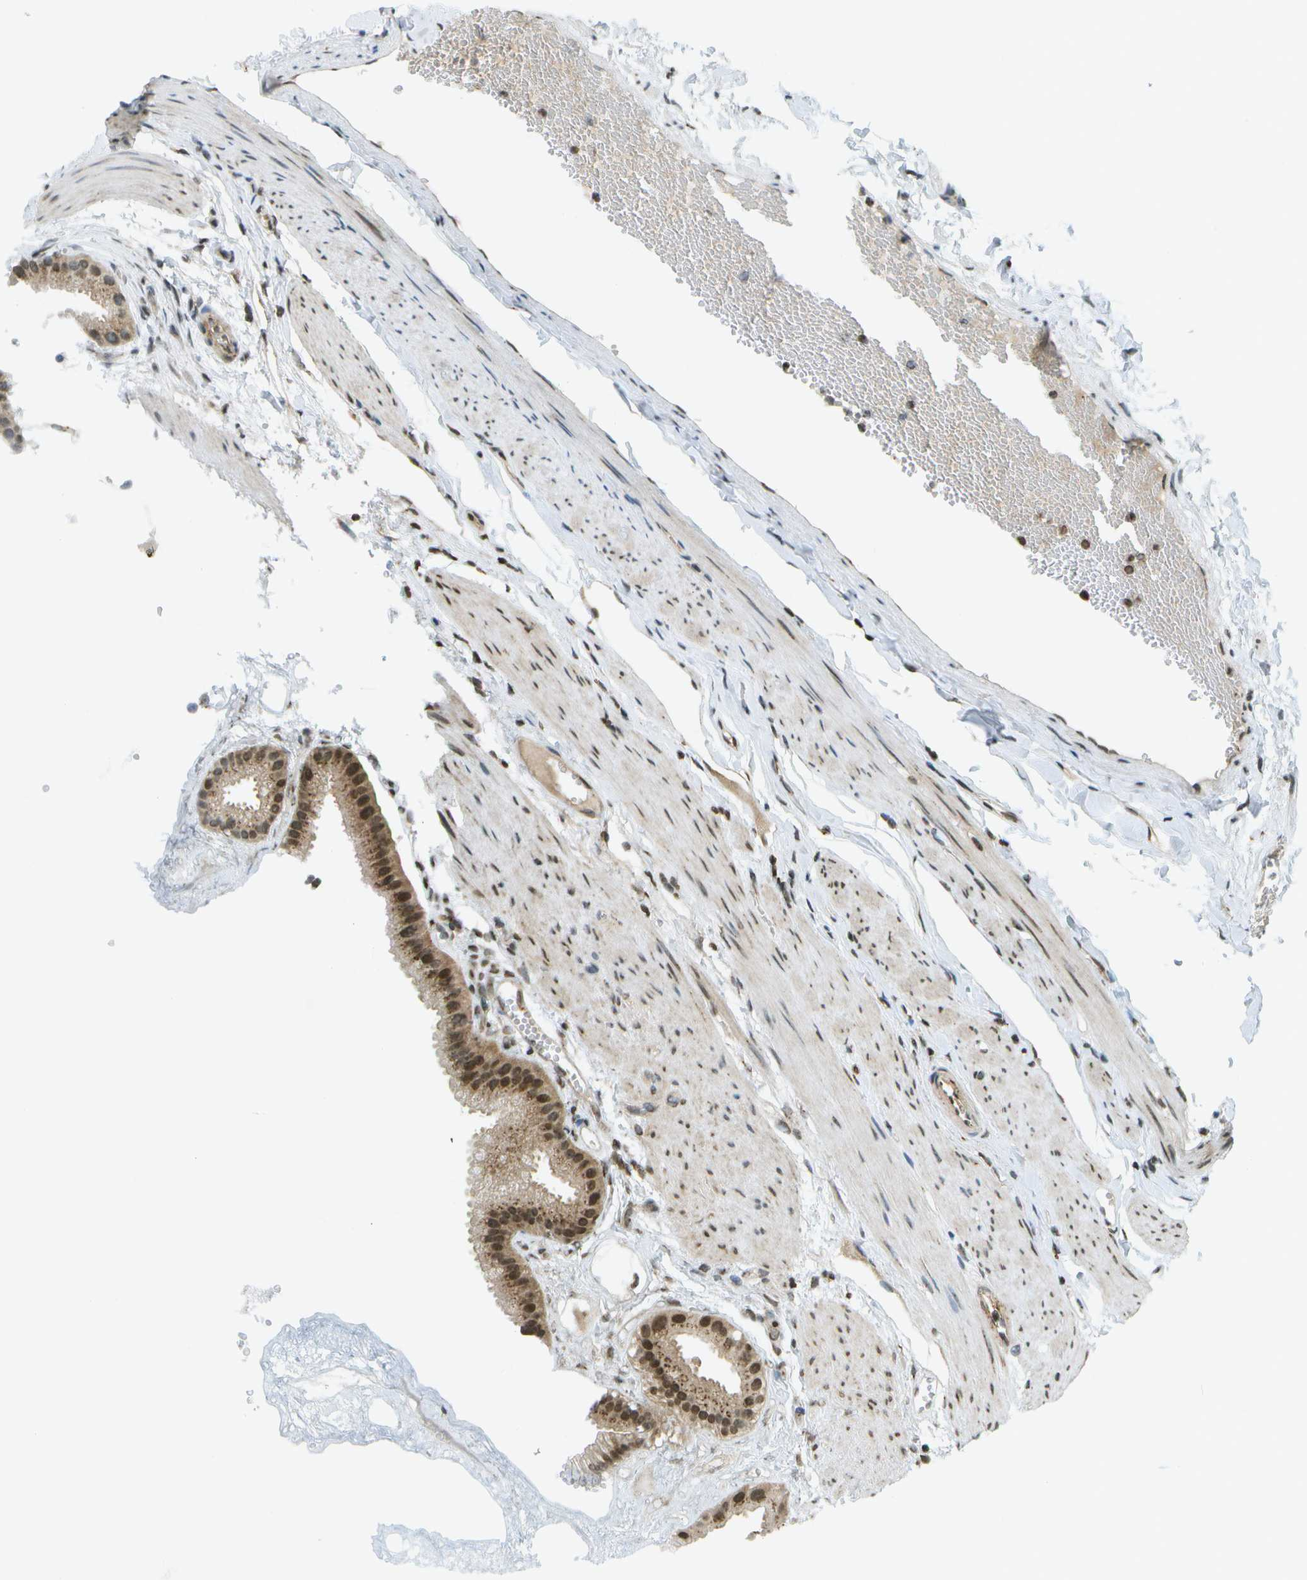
{"staining": {"intensity": "strong", "quantity": ">75%", "location": "cytoplasmic/membranous,nuclear"}, "tissue": "gallbladder", "cell_type": "Glandular cells", "image_type": "normal", "snomed": [{"axis": "morphology", "description": "Normal tissue, NOS"}, {"axis": "topography", "description": "Gallbladder"}], "caption": "Glandular cells reveal high levels of strong cytoplasmic/membranous,nuclear positivity in about >75% of cells in benign human gallbladder.", "gene": "EVC", "patient": {"sex": "female", "age": 64}}